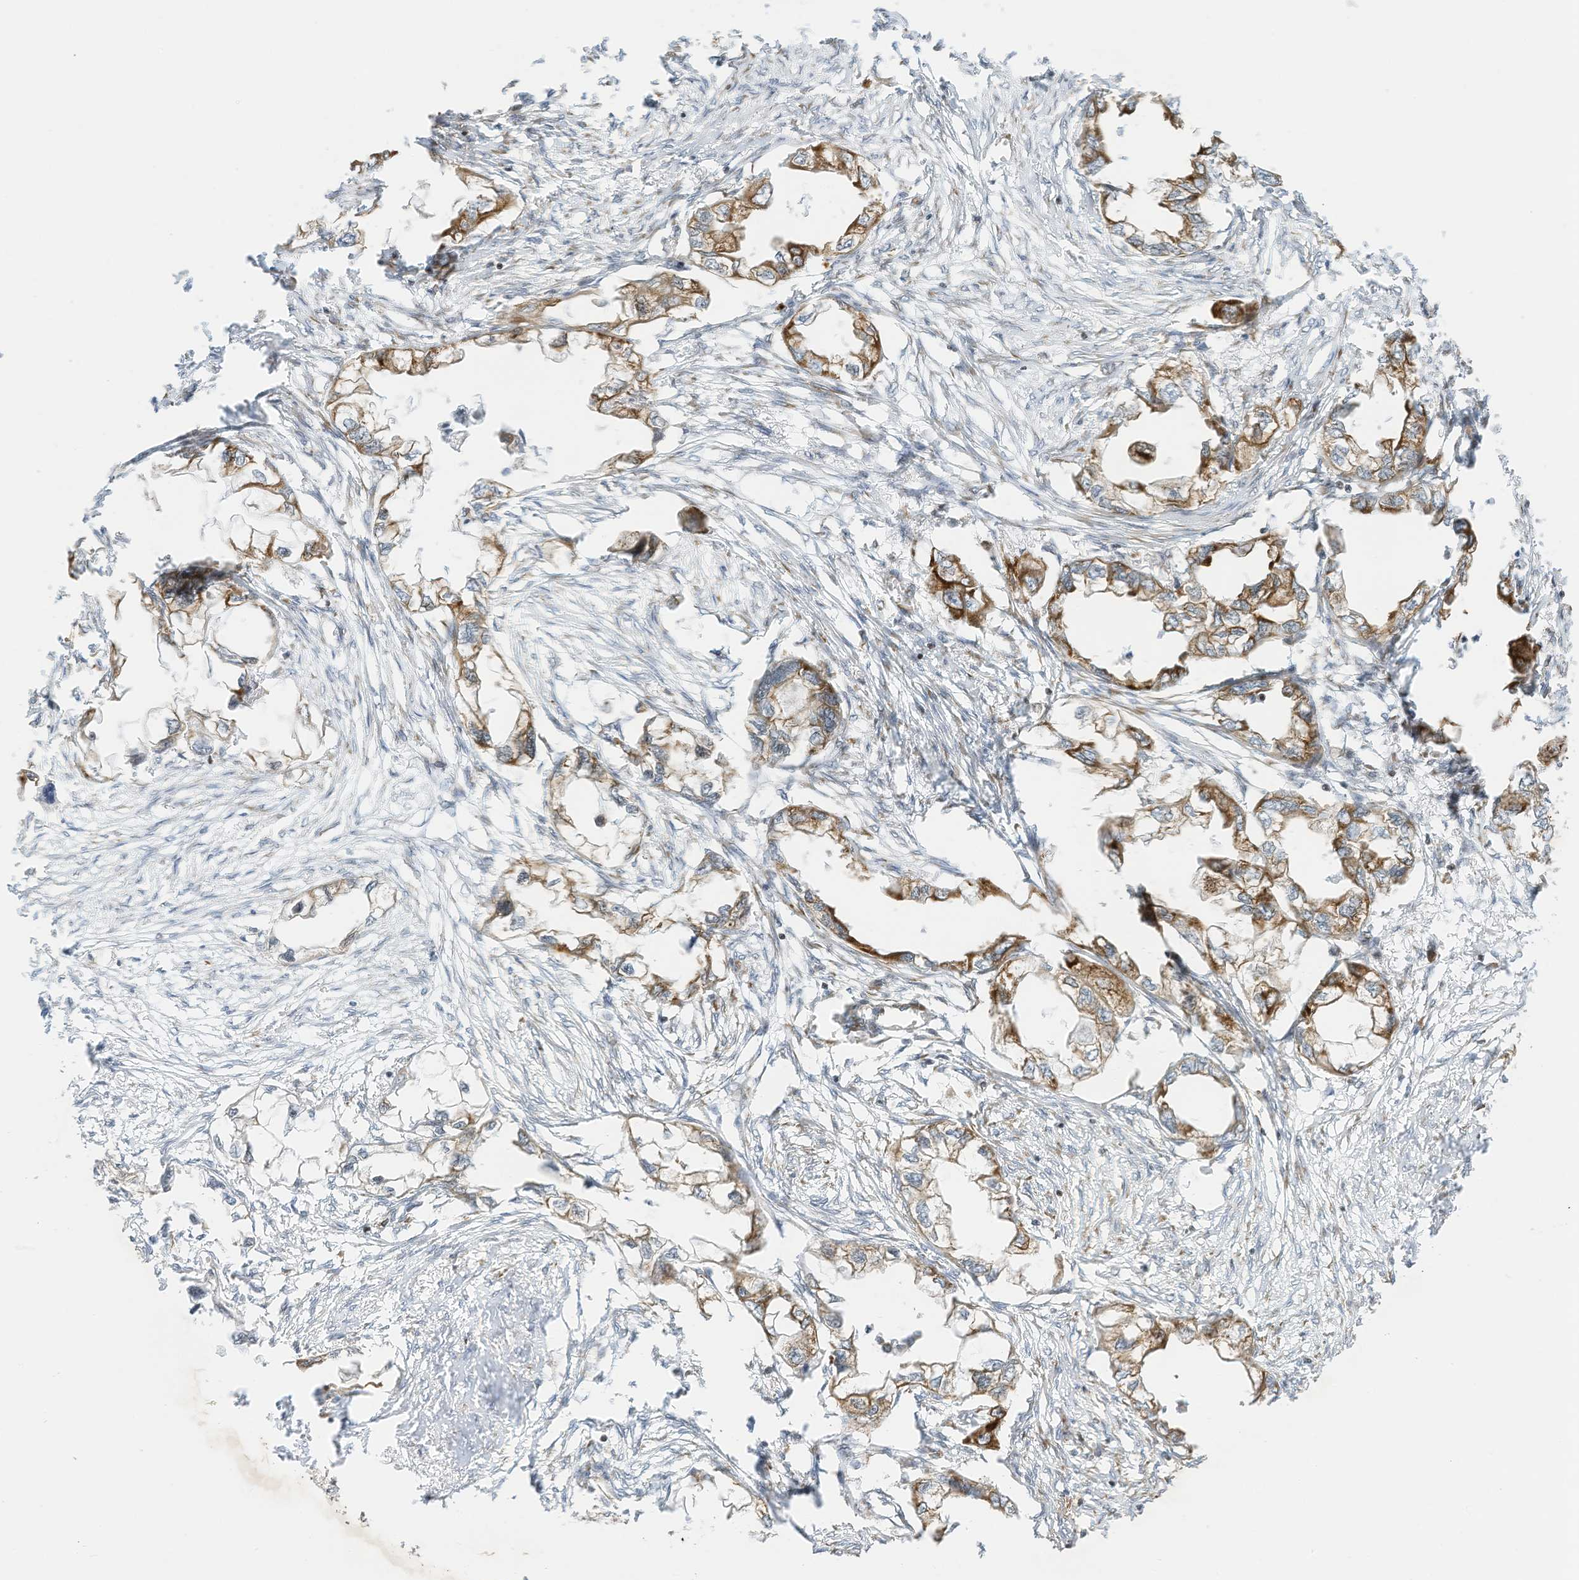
{"staining": {"intensity": "moderate", "quantity": ">75%", "location": "cytoplasmic/membranous"}, "tissue": "endometrial cancer", "cell_type": "Tumor cells", "image_type": "cancer", "snomed": [{"axis": "morphology", "description": "Adenocarcinoma, NOS"}, {"axis": "morphology", "description": "Adenocarcinoma, metastatic, NOS"}, {"axis": "topography", "description": "Adipose tissue"}, {"axis": "topography", "description": "Endometrium"}], "caption": "Tumor cells exhibit moderate cytoplasmic/membranous positivity in about >75% of cells in metastatic adenocarcinoma (endometrial).", "gene": "EDF1", "patient": {"sex": "female", "age": 67}}